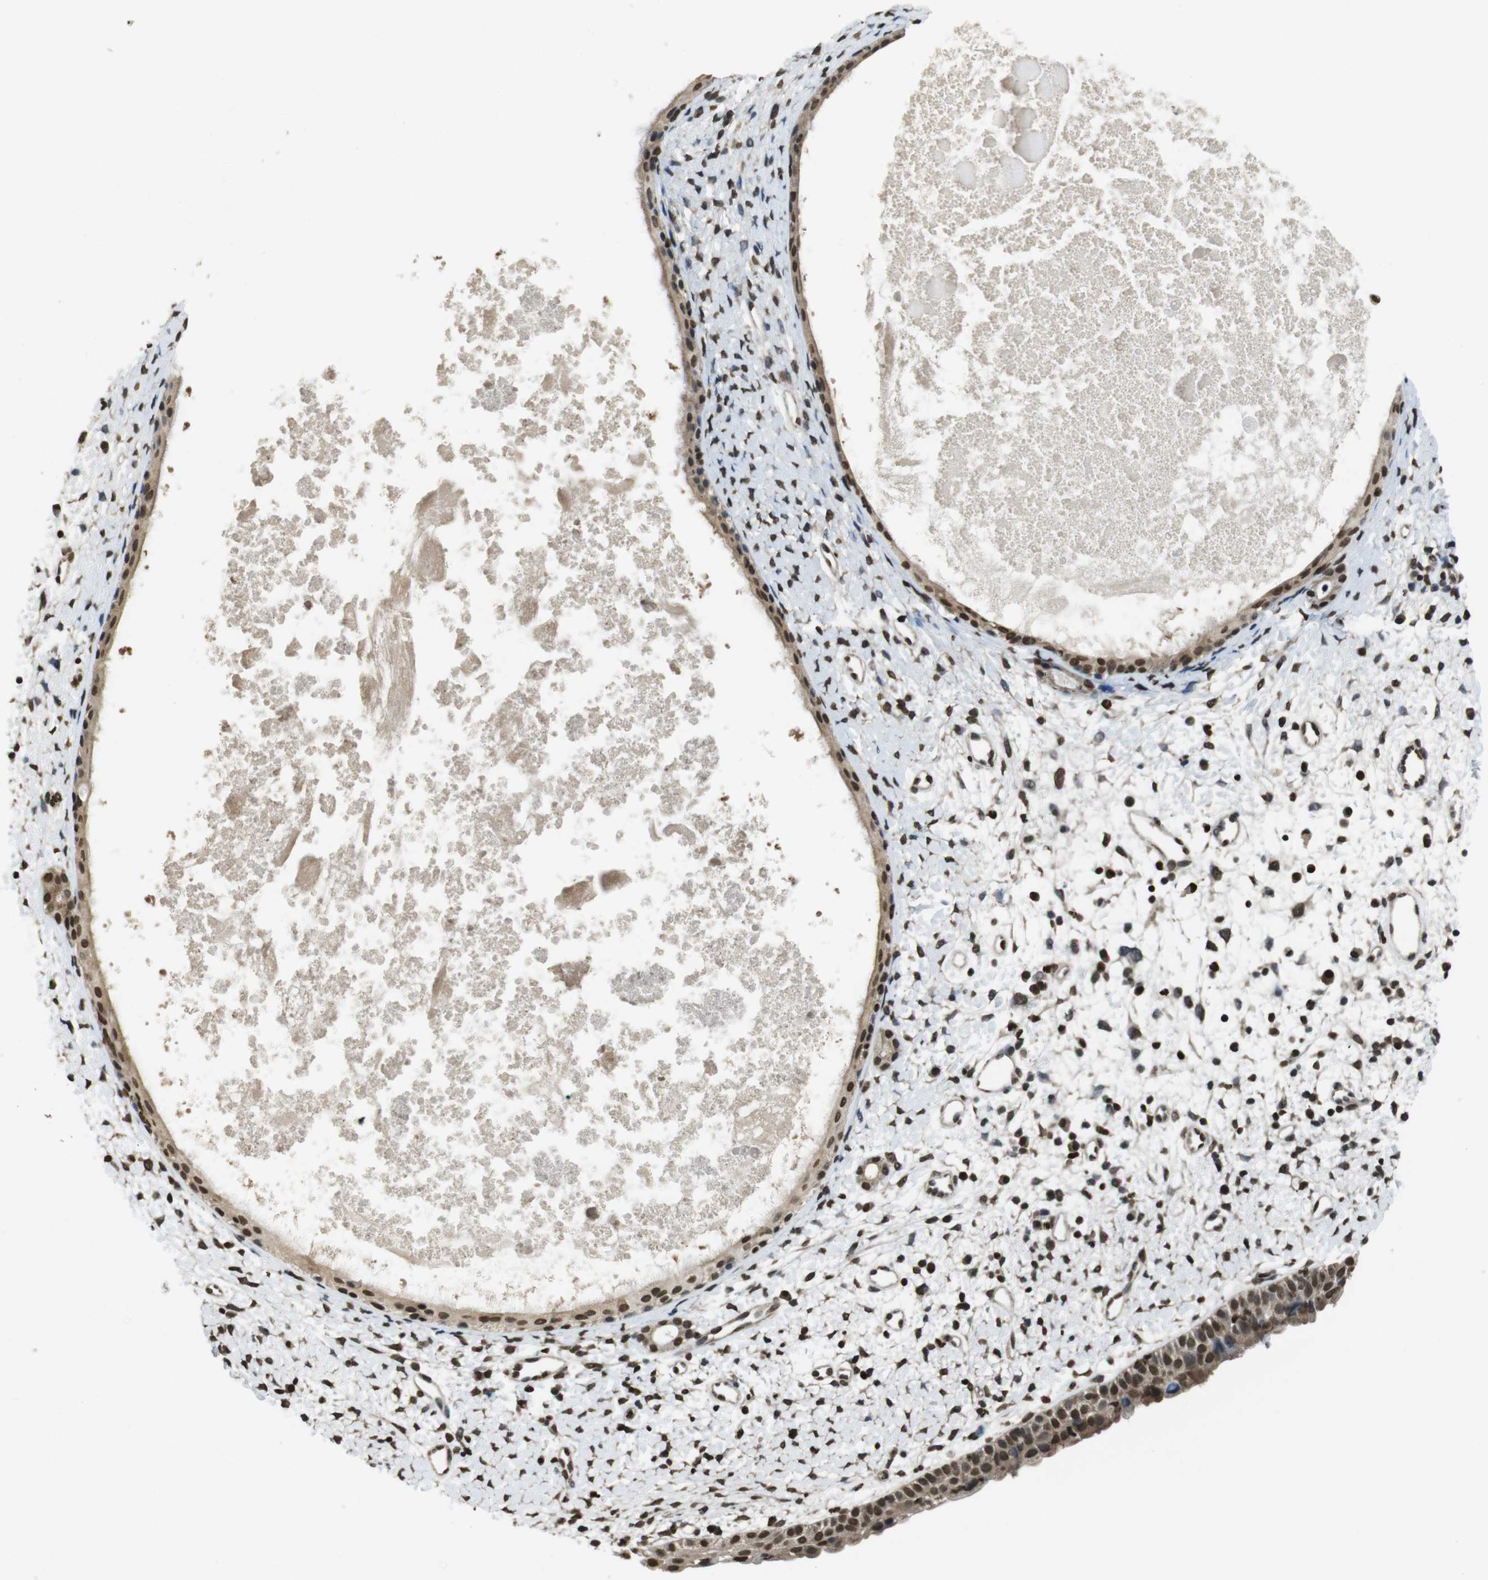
{"staining": {"intensity": "strong", "quantity": ">75%", "location": "nuclear"}, "tissue": "nasopharynx", "cell_type": "Respiratory epithelial cells", "image_type": "normal", "snomed": [{"axis": "morphology", "description": "Normal tissue, NOS"}, {"axis": "topography", "description": "Nasopharynx"}], "caption": "The micrograph shows a brown stain indicating the presence of a protein in the nuclear of respiratory epithelial cells in nasopharynx. The staining was performed using DAB (3,3'-diaminobenzidine), with brown indicating positive protein expression. Nuclei are stained blue with hematoxylin.", "gene": "MAF", "patient": {"sex": "male", "age": 22}}